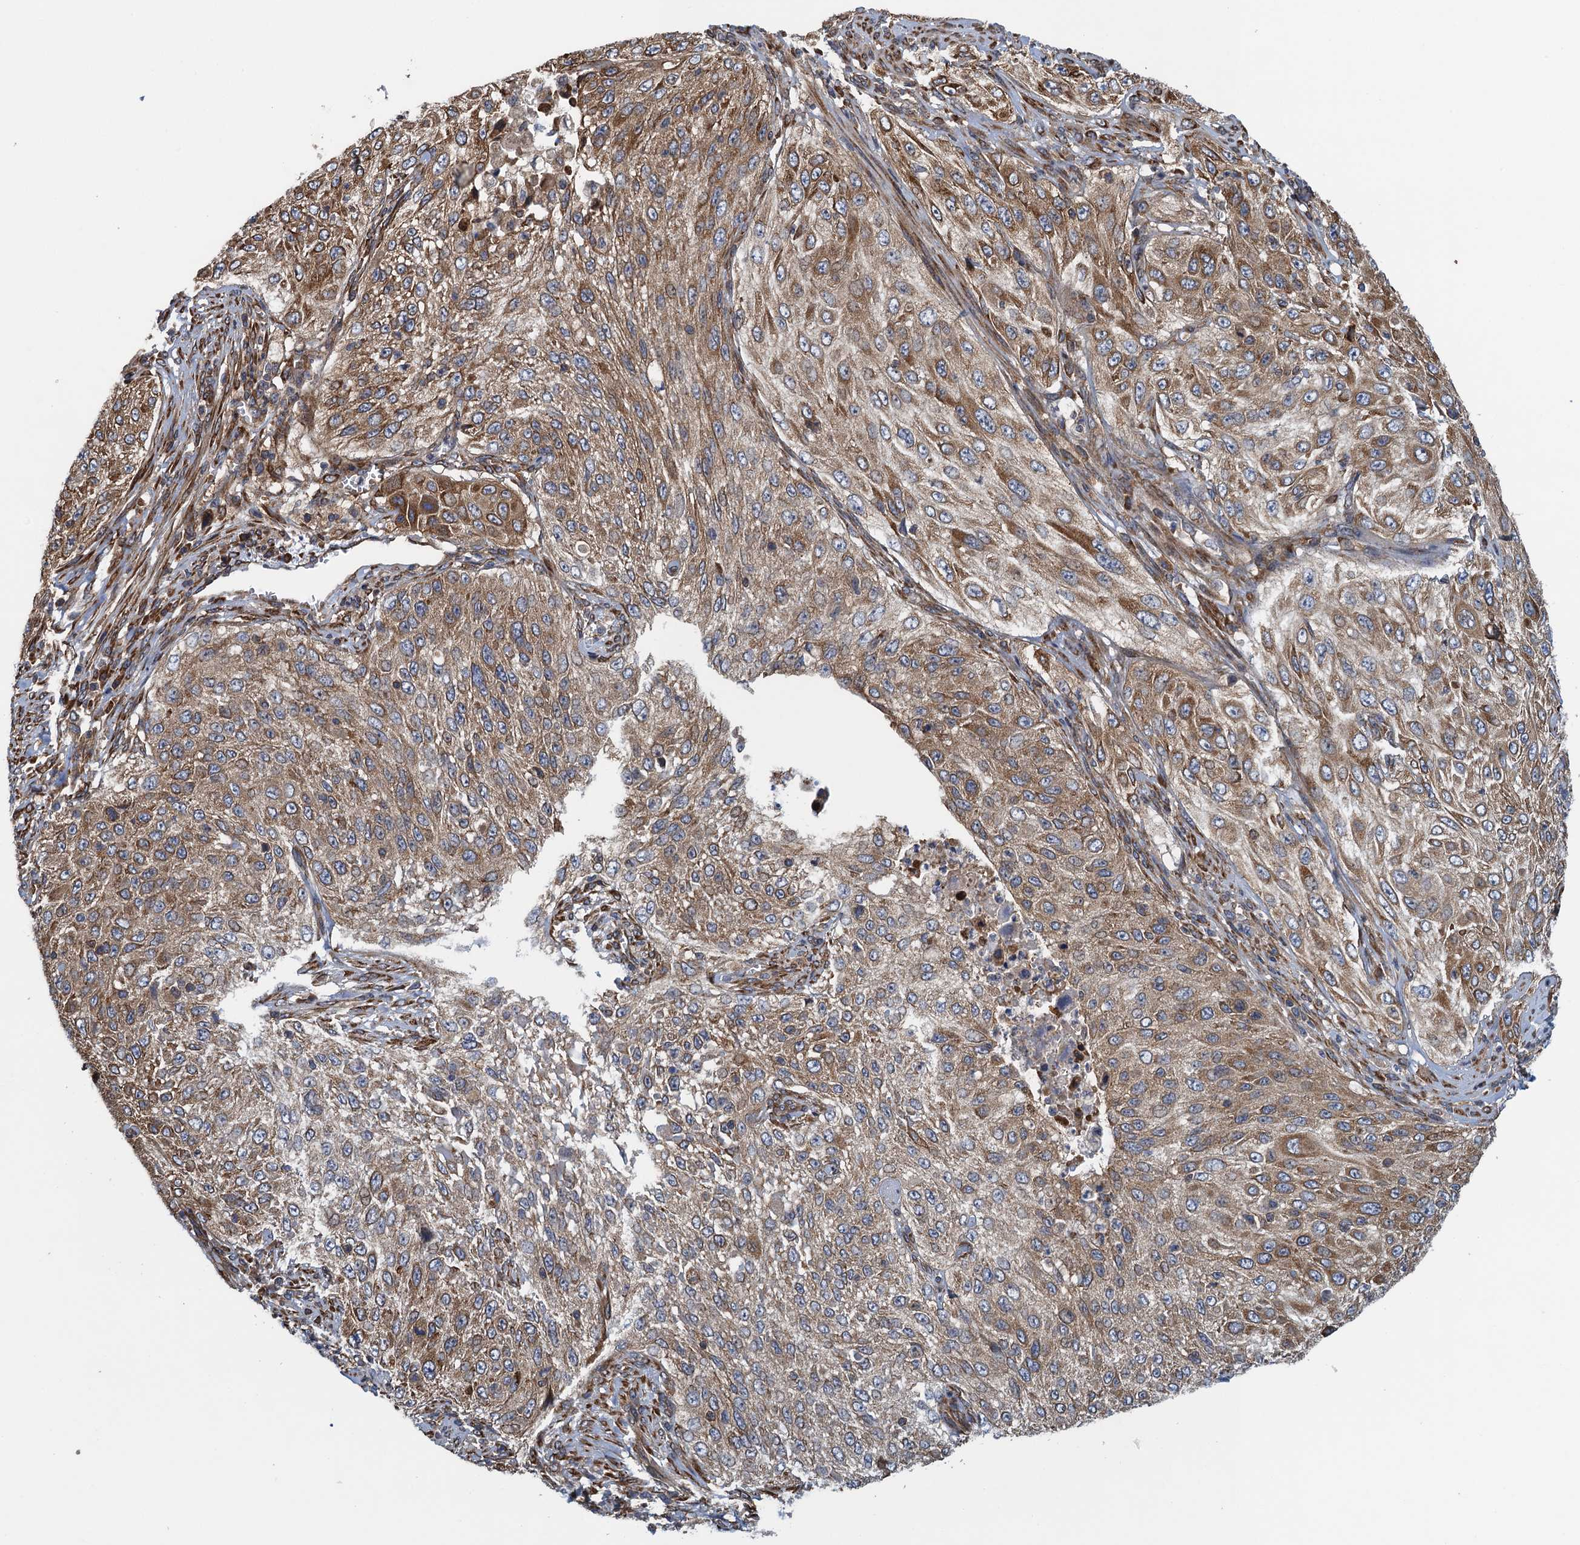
{"staining": {"intensity": "moderate", "quantity": ">75%", "location": "cytoplasmic/membranous"}, "tissue": "cervical cancer", "cell_type": "Tumor cells", "image_type": "cancer", "snomed": [{"axis": "morphology", "description": "Squamous cell carcinoma, NOS"}, {"axis": "topography", "description": "Cervix"}], "caption": "An IHC histopathology image of neoplastic tissue is shown. Protein staining in brown shows moderate cytoplasmic/membranous positivity in cervical squamous cell carcinoma within tumor cells.", "gene": "MDM1", "patient": {"sex": "female", "age": 42}}